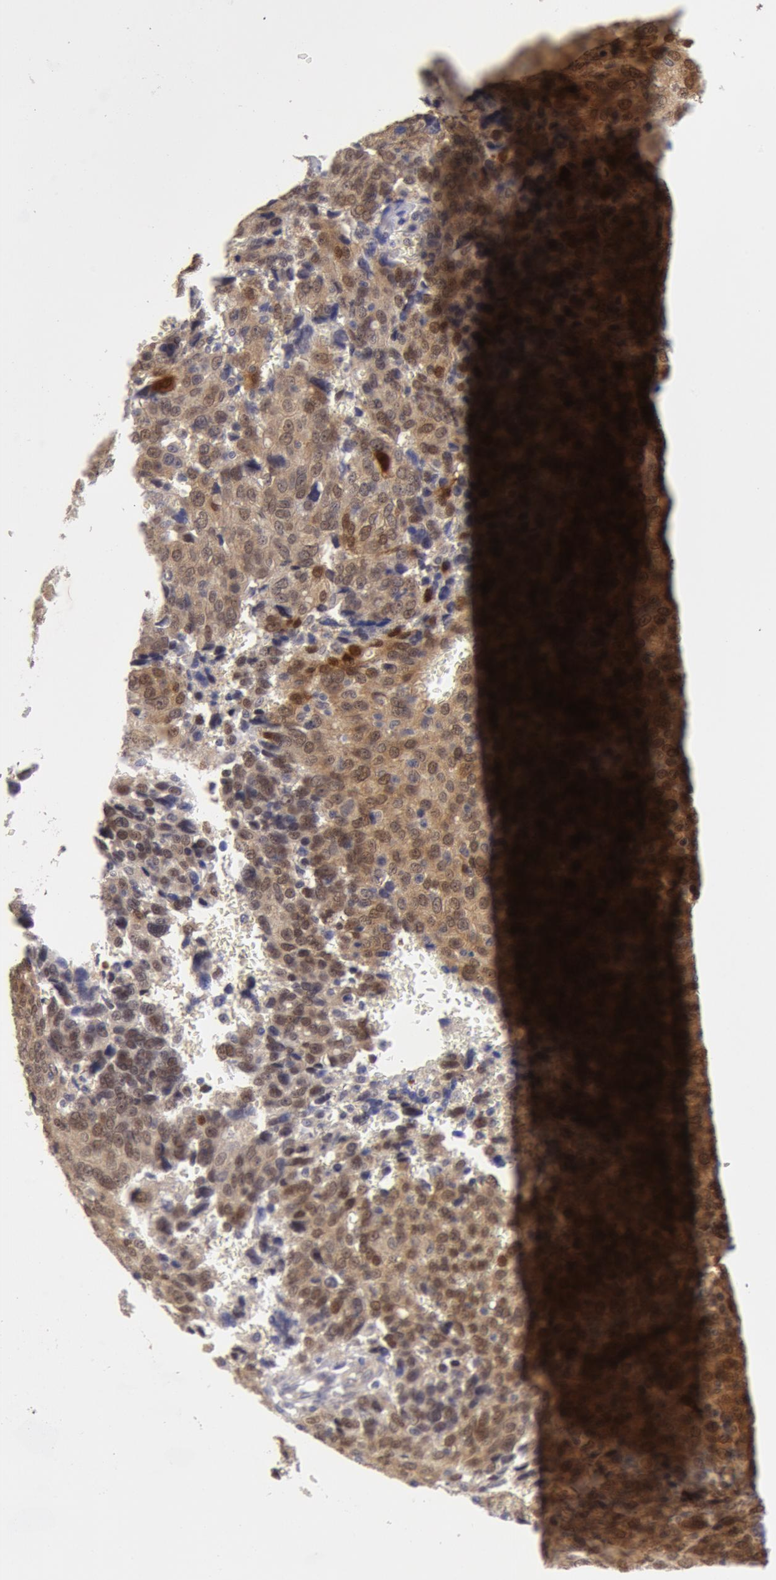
{"staining": {"intensity": "weak", "quantity": "<25%", "location": "nuclear"}, "tissue": "ovarian cancer", "cell_type": "Tumor cells", "image_type": "cancer", "snomed": [{"axis": "morphology", "description": "Carcinoma, endometroid"}, {"axis": "topography", "description": "Ovary"}], "caption": "IHC of human ovarian cancer shows no positivity in tumor cells.", "gene": "TXNRD1", "patient": {"sex": "female", "age": 75}}